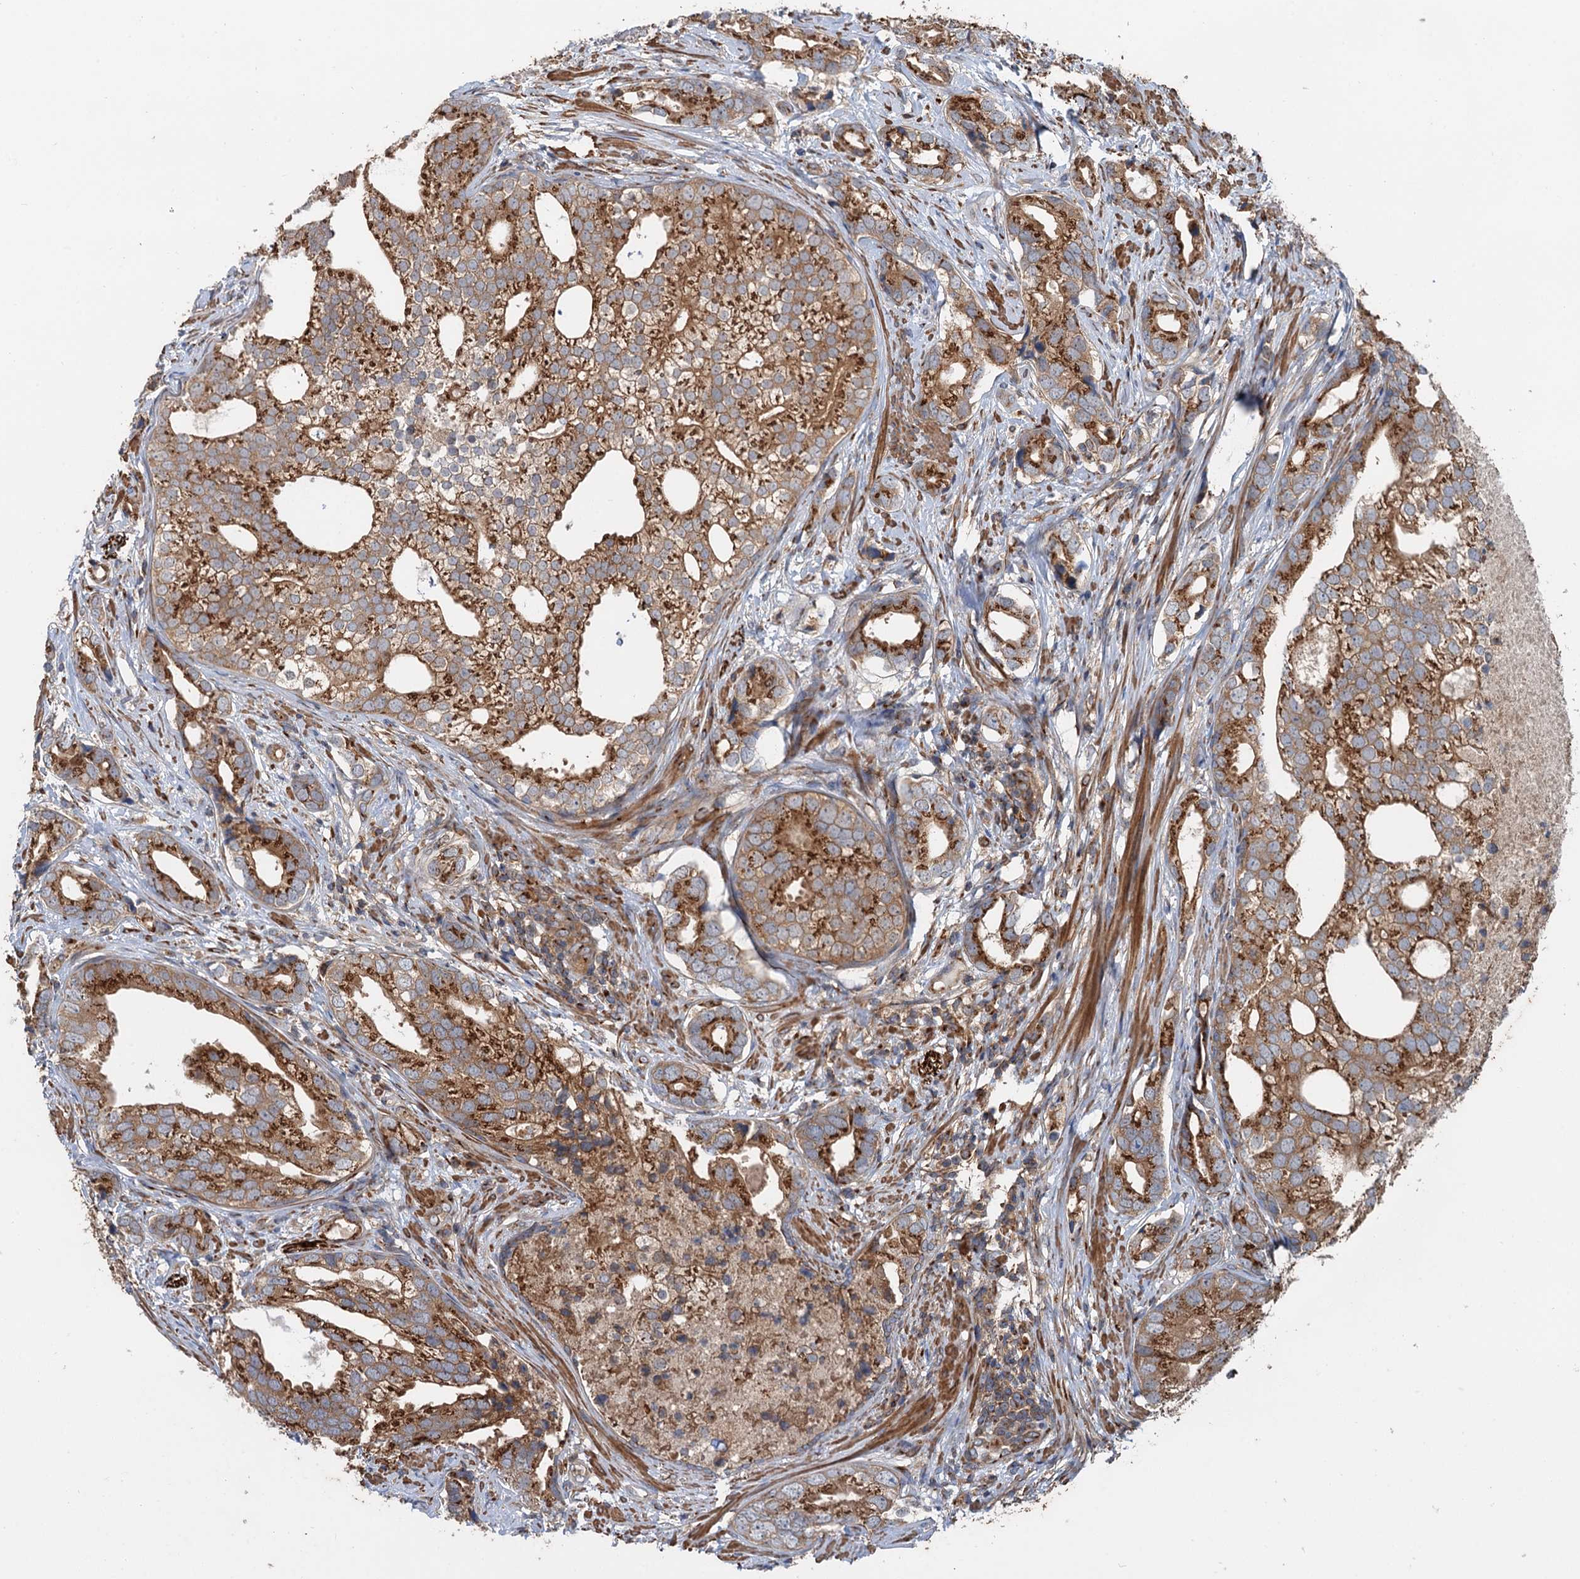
{"staining": {"intensity": "strong", "quantity": "25%-75%", "location": "cytoplasmic/membranous"}, "tissue": "prostate cancer", "cell_type": "Tumor cells", "image_type": "cancer", "snomed": [{"axis": "morphology", "description": "Adenocarcinoma, High grade"}, {"axis": "topography", "description": "Prostate"}], "caption": "Strong cytoplasmic/membranous protein staining is identified in approximately 25%-75% of tumor cells in prostate adenocarcinoma (high-grade). The protein of interest is stained brown, and the nuclei are stained in blue (DAB IHC with brightfield microscopy, high magnification).", "gene": "ANKRD26", "patient": {"sex": "male", "age": 75}}